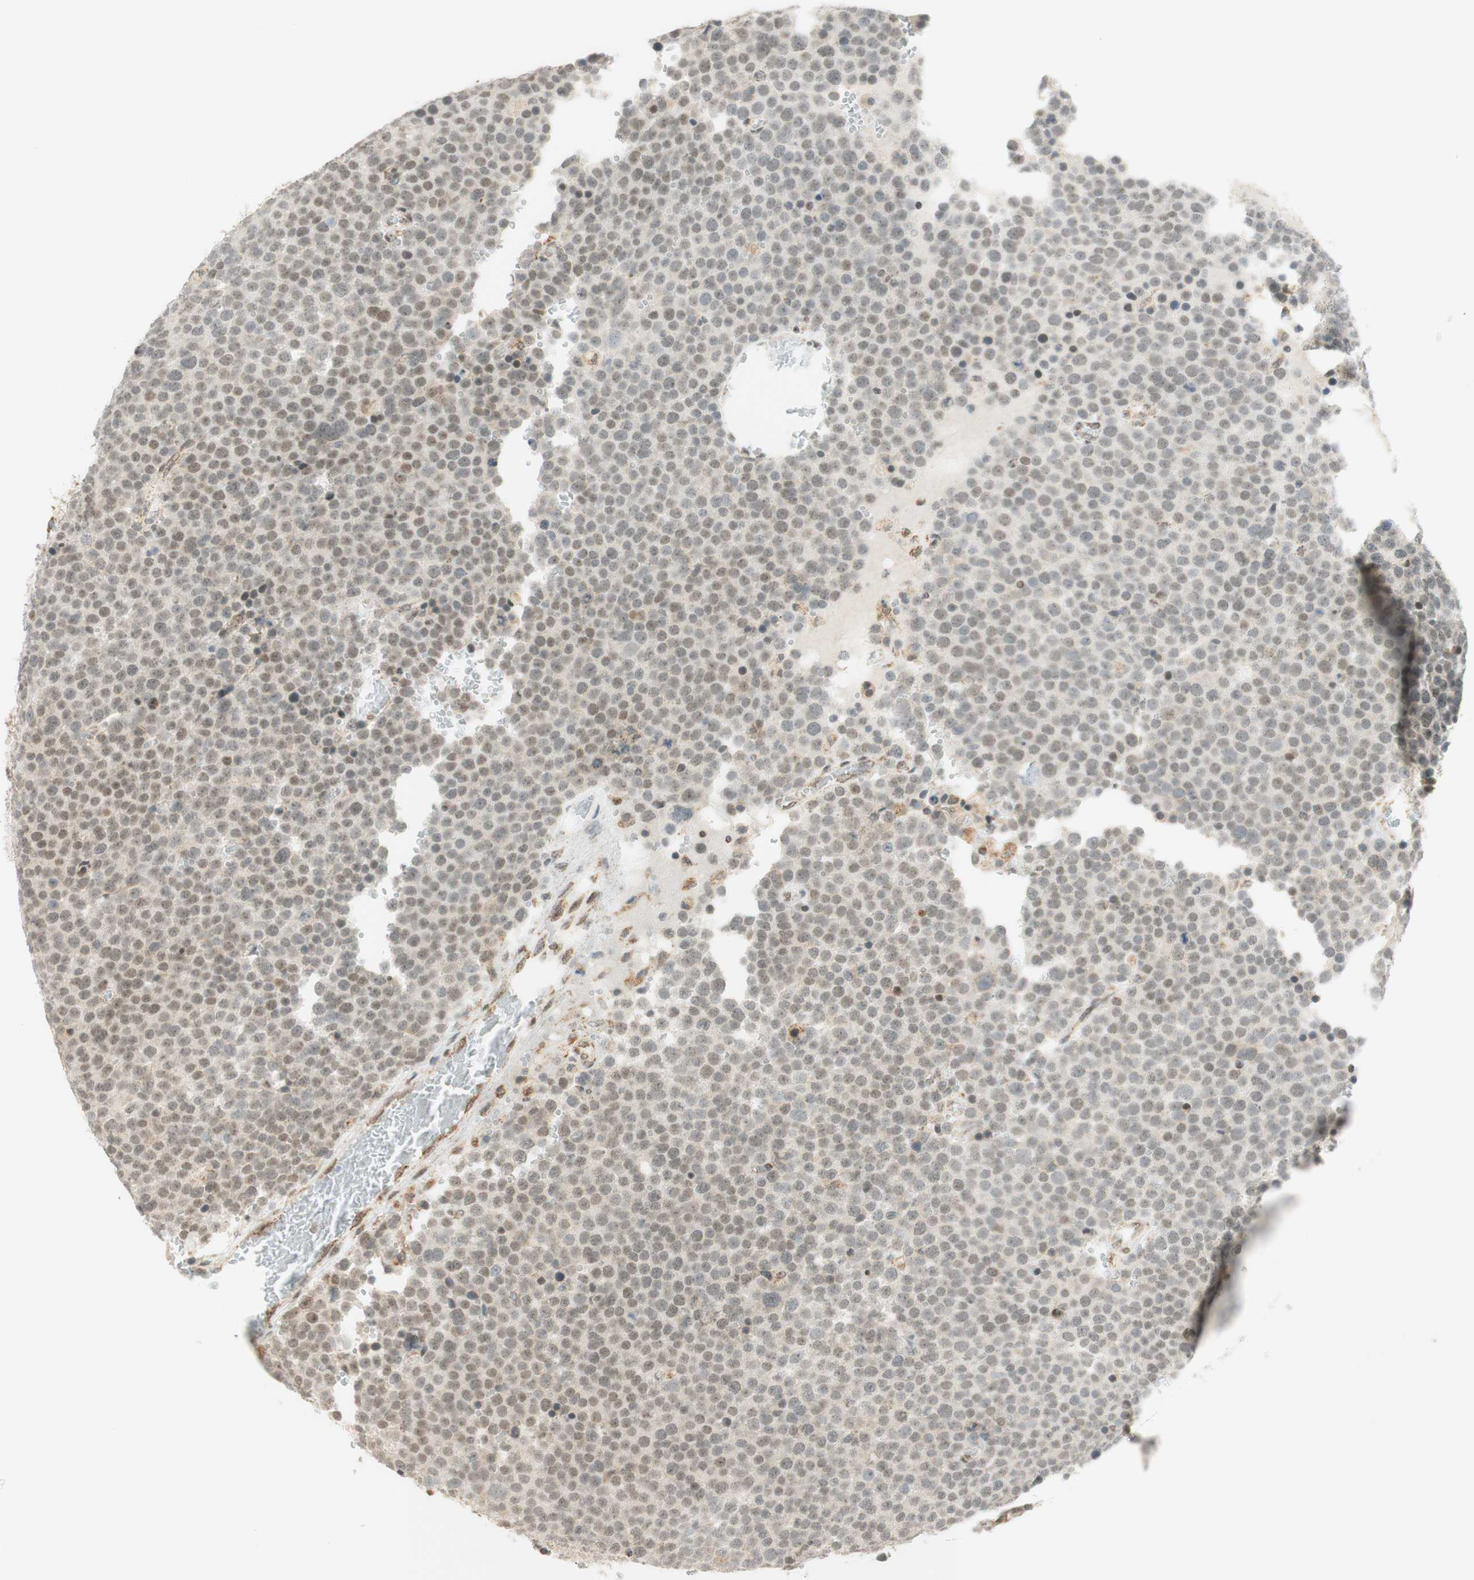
{"staining": {"intensity": "moderate", "quantity": "25%-75%", "location": "nuclear"}, "tissue": "testis cancer", "cell_type": "Tumor cells", "image_type": "cancer", "snomed": [{"axis": "morphology", "description": "Seminoma, NOS"}, {"axis": "topography", "description": "Testis"}], "caption": "Tumor cells reveal moderate nuclear positivity in about 25%-75% of cells in testis seminoma. The protein of interest is shown in brown color, while the nuclei are stained blue.", "gene": "ZNF782", "patient": {"sex": "male", "age": 71}}